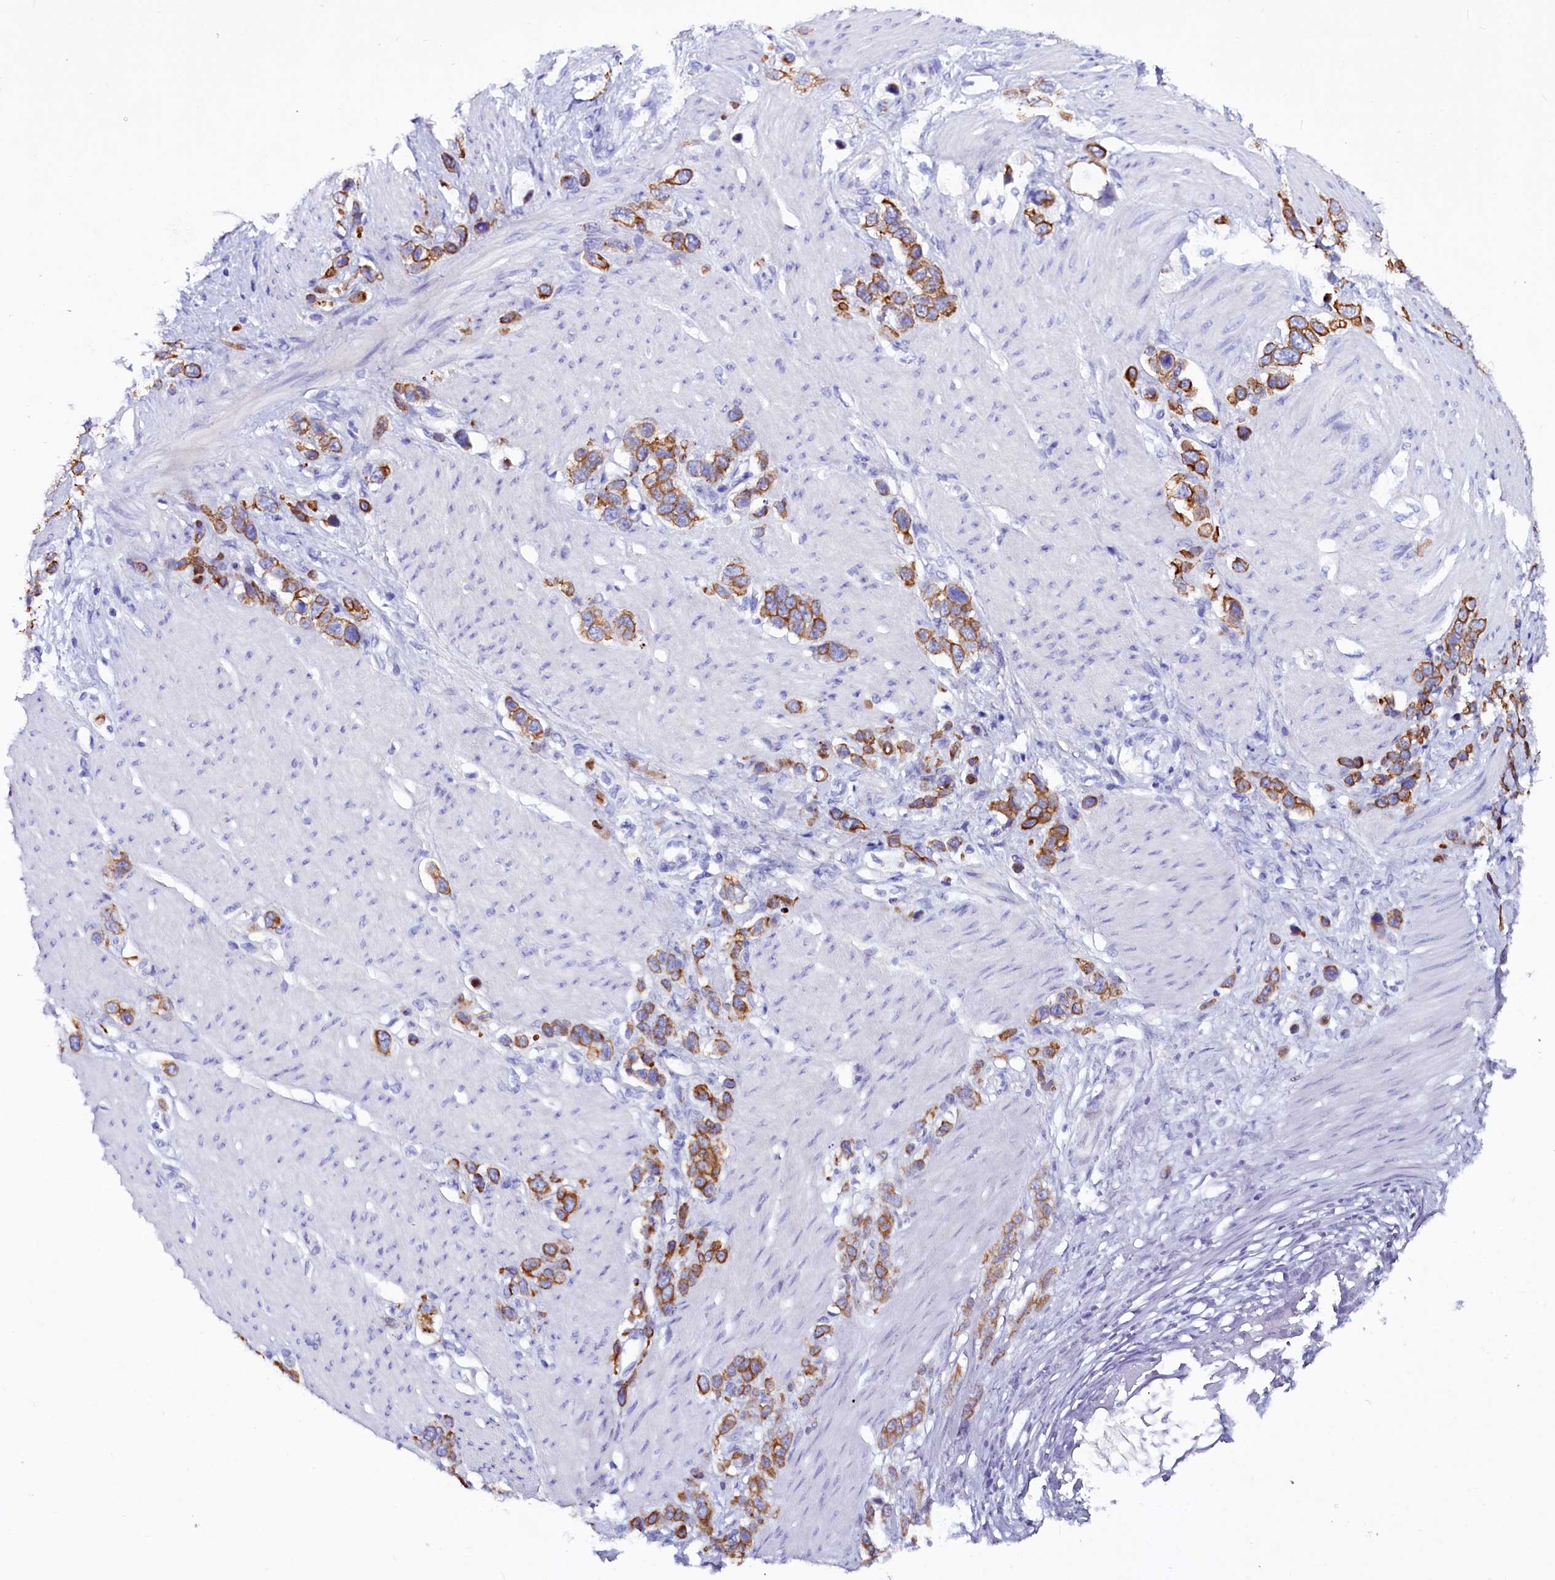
{"staining": {"intensity": "moderate", "quantity": ">75%", "location": "cytoplasmic/membranous"}, "tissue": "stomach cancer", "cell_type": "Tumor cells", "image_type": "cancer", "snomed": [{"axis": "morphology", "description": "Adenocarcinoma, NOS"}, {"axis": "morphology", "description": "Adenocarcinoma, High grade"}, {"axis": "topography", "description": "Stomach, upper"}, {"axis": "topography", "description": "Stomach, lower"}], "caption": "Immunohistochemistry (IHC) of stomach adenocarcinoma (high-grade) reveals medium levels of moderate cytoplasmic/membranous staining in about >75% of tumor cells.", "gene": "FAAP20", "patient": {"sex": "female", "age": 65}}